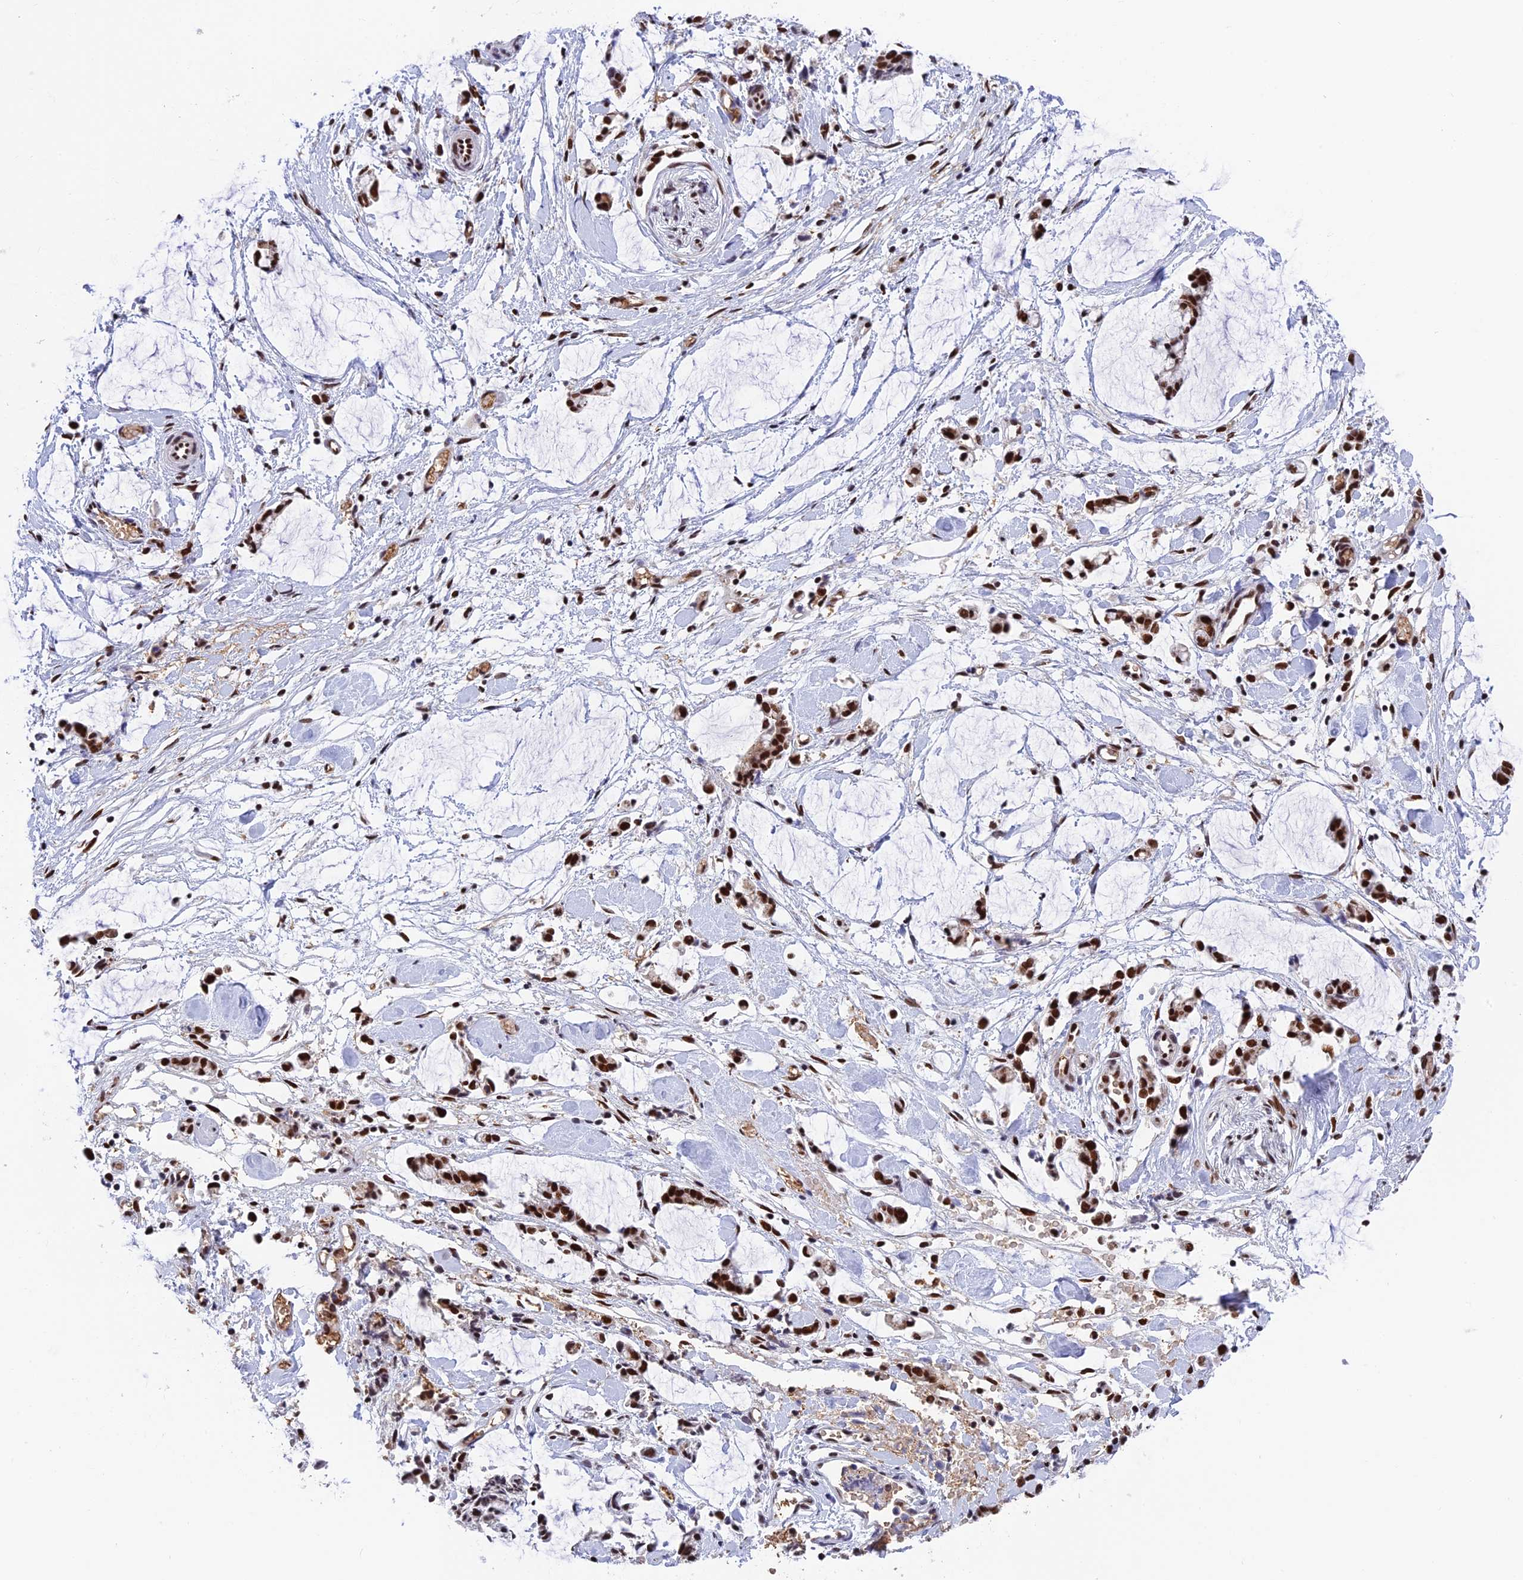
{"staining": {"intensity": "strong", "quantity": ">75%", "location": "nuclear"}, "tissue": "adipose tissue", "cell_type": "Adipocytes", "image_type": "normal", "snomed": [{"axis": "morphology", "description": "Normal tissue, NOS"}, {"axis": "morphology", "description": "Adenocarcinoma, NOS"}, {"axis": "topography", "description": "Smooth muscle"}, {"axis": "topography", "description": "Colon"}], "caption": "The immunohistochemical stain shows strong nuclear staining in adipocytes of benign adipose tissue.", "gene": "EEF1AKMT3", "patient": {"sex": "male", "age": 14}}